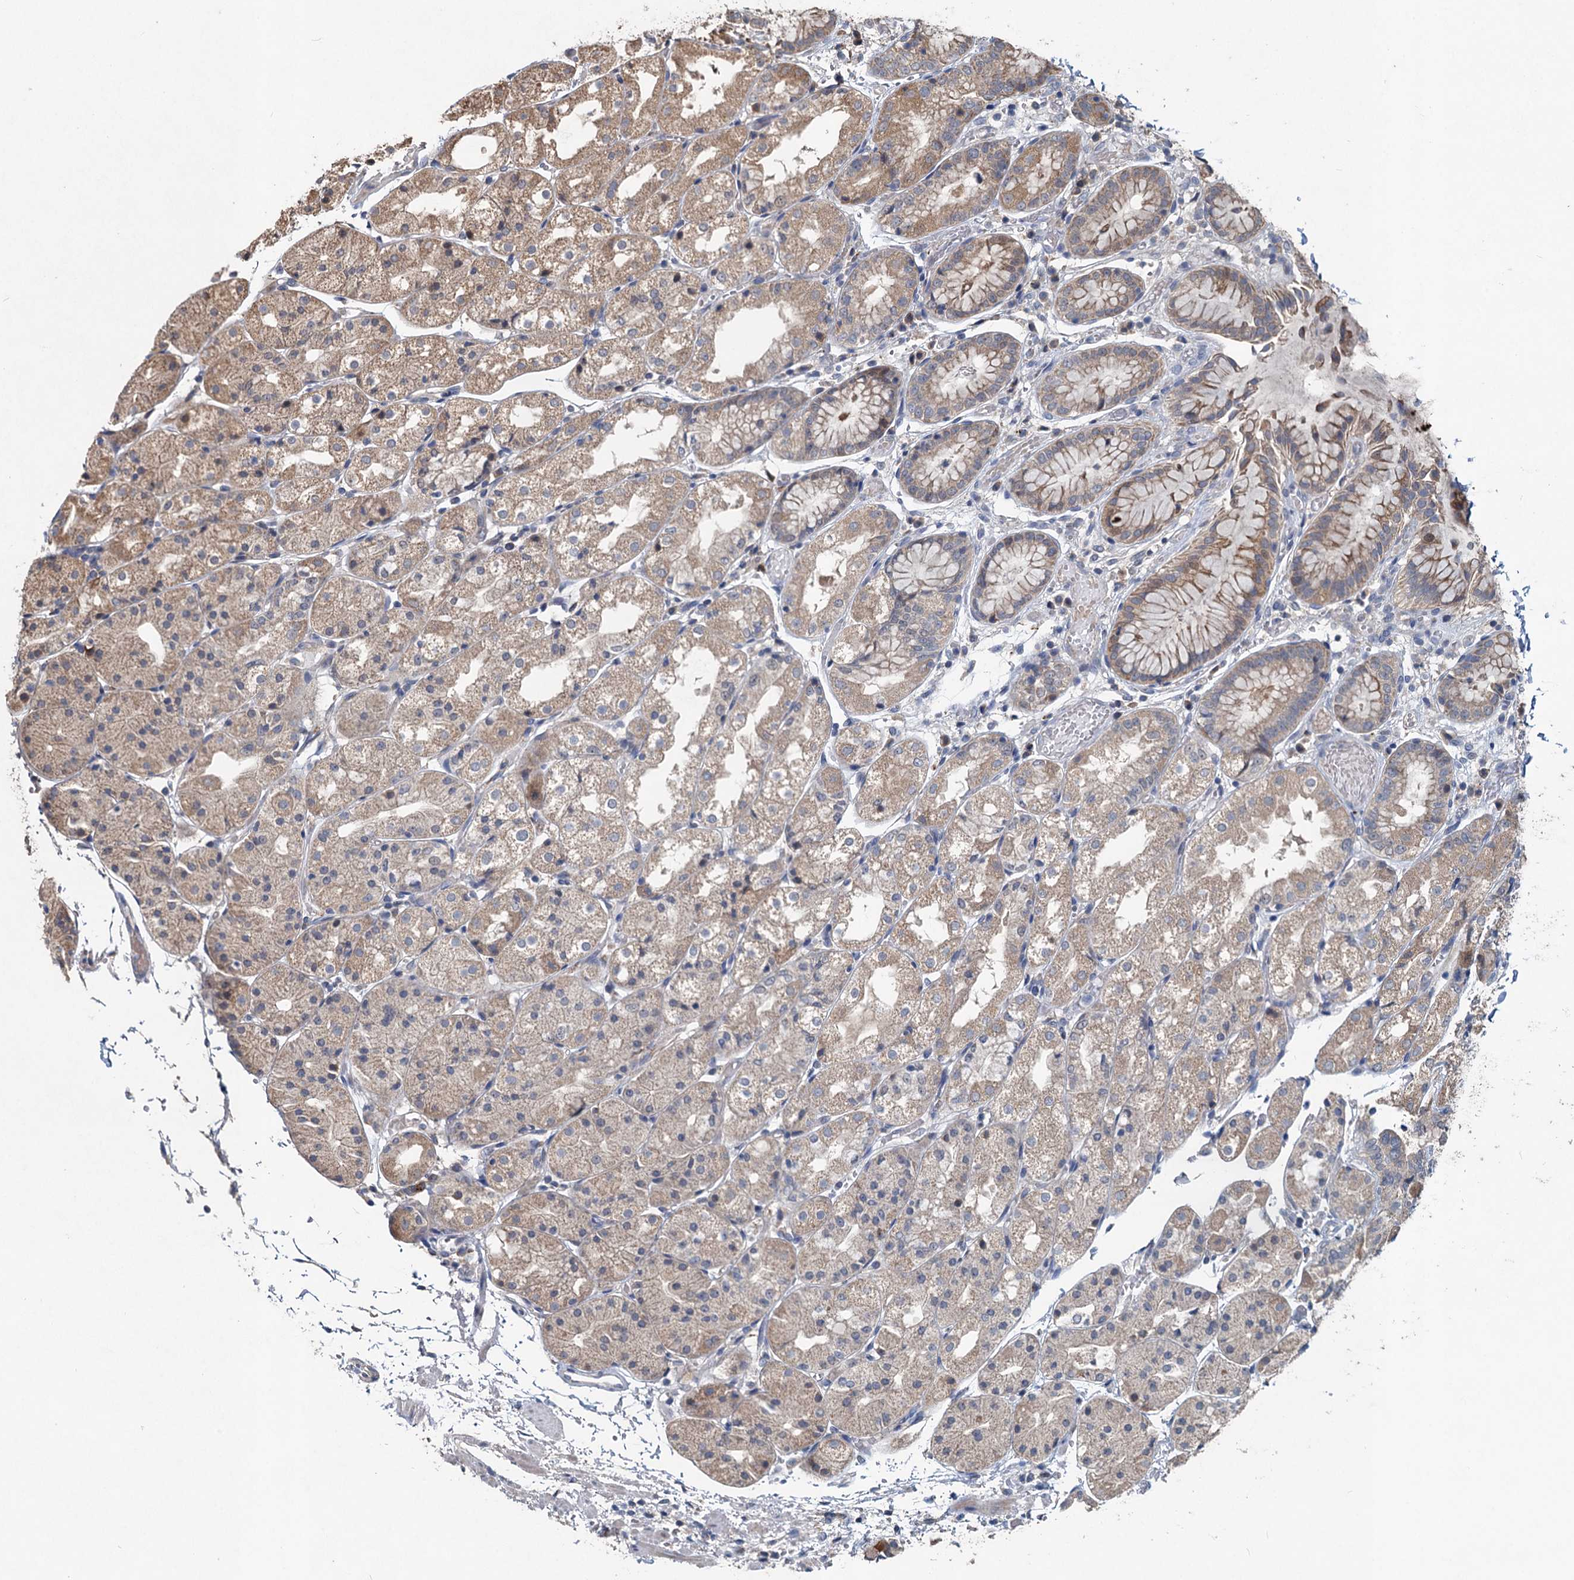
{"staining": {"intensity": "moderate", "quantity": "25%-75%", "location": "cytoplasmic/membranous"}, "tissue": "stomach", "cell_type": "Glandular cells", "image_type": "normal", "snomed": [{"axis": "morphology", "description": "Normal tissue, NOS"}, {"axis": "topography", "description": "Stomach, upper"}], "caption": "Moderate cytoplasmic/membranous staining is present in approximately 25%-75% of glandular cells in unremarkable stomach. Ihc stains the protein of interest in brown and the nuclei are stained blue.", "gene": "OTUB1", "patient": {"sex": "male", "age": 72}}